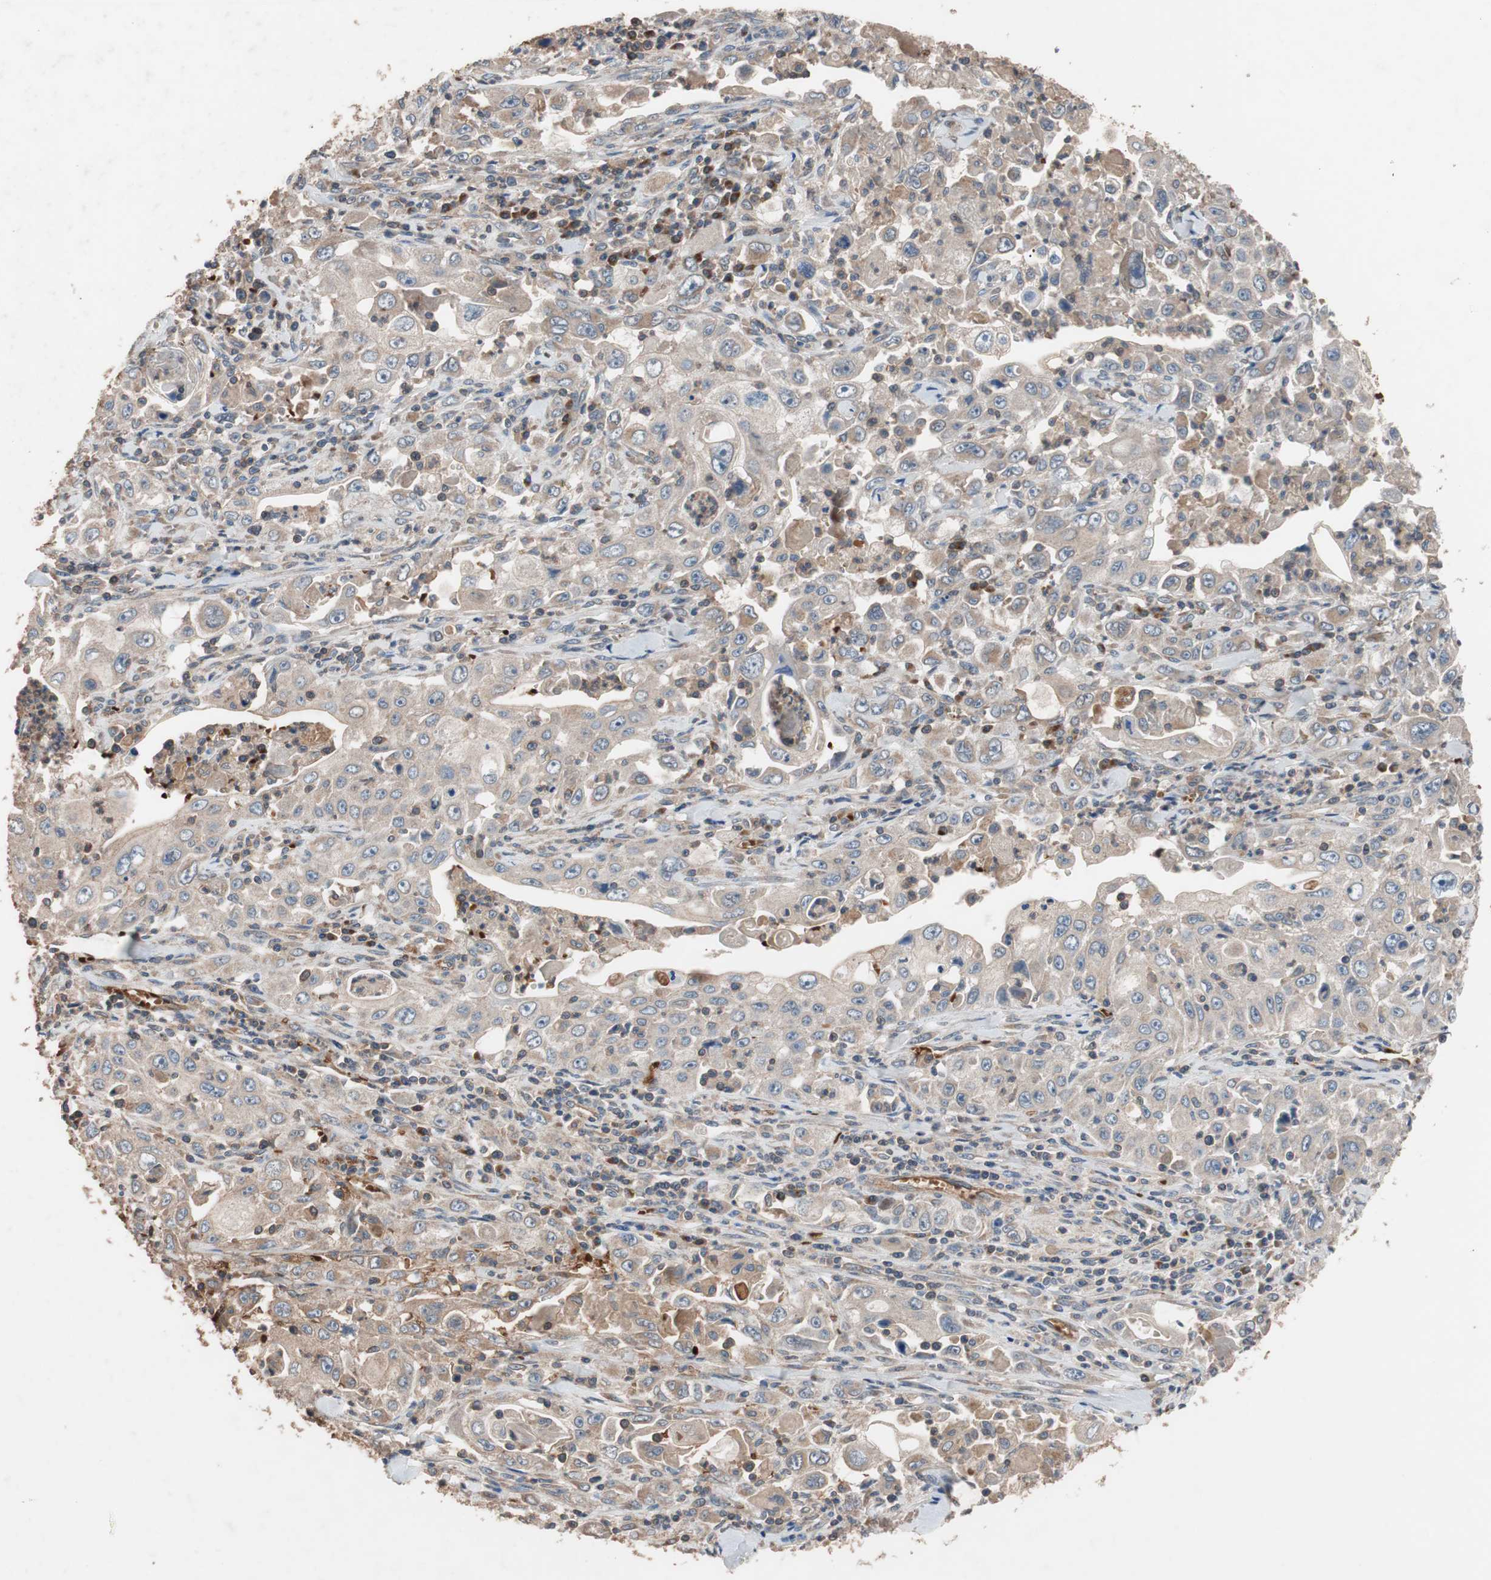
{"staining": {"intensity": "weak", "quantity": ">75%", "location": "cytoplasmic/membranous"}, "tissue": "pancreatic cancer", "cell_type": "Tumor cells", "image_type": "cancer", "snomed": [{"axis": "morphology", "description": "Adenocarcinoma, NOS"}, {"axis": "topography", "description": "Pancreas"}], "caption": "The immunohistochemical stain labels weak cytoplasmic/membranous positivity in tumor cells of pancreatic cancer tissue.", "gene": "GLYCTK", "patient": {"sex": "male", "age": 70}}